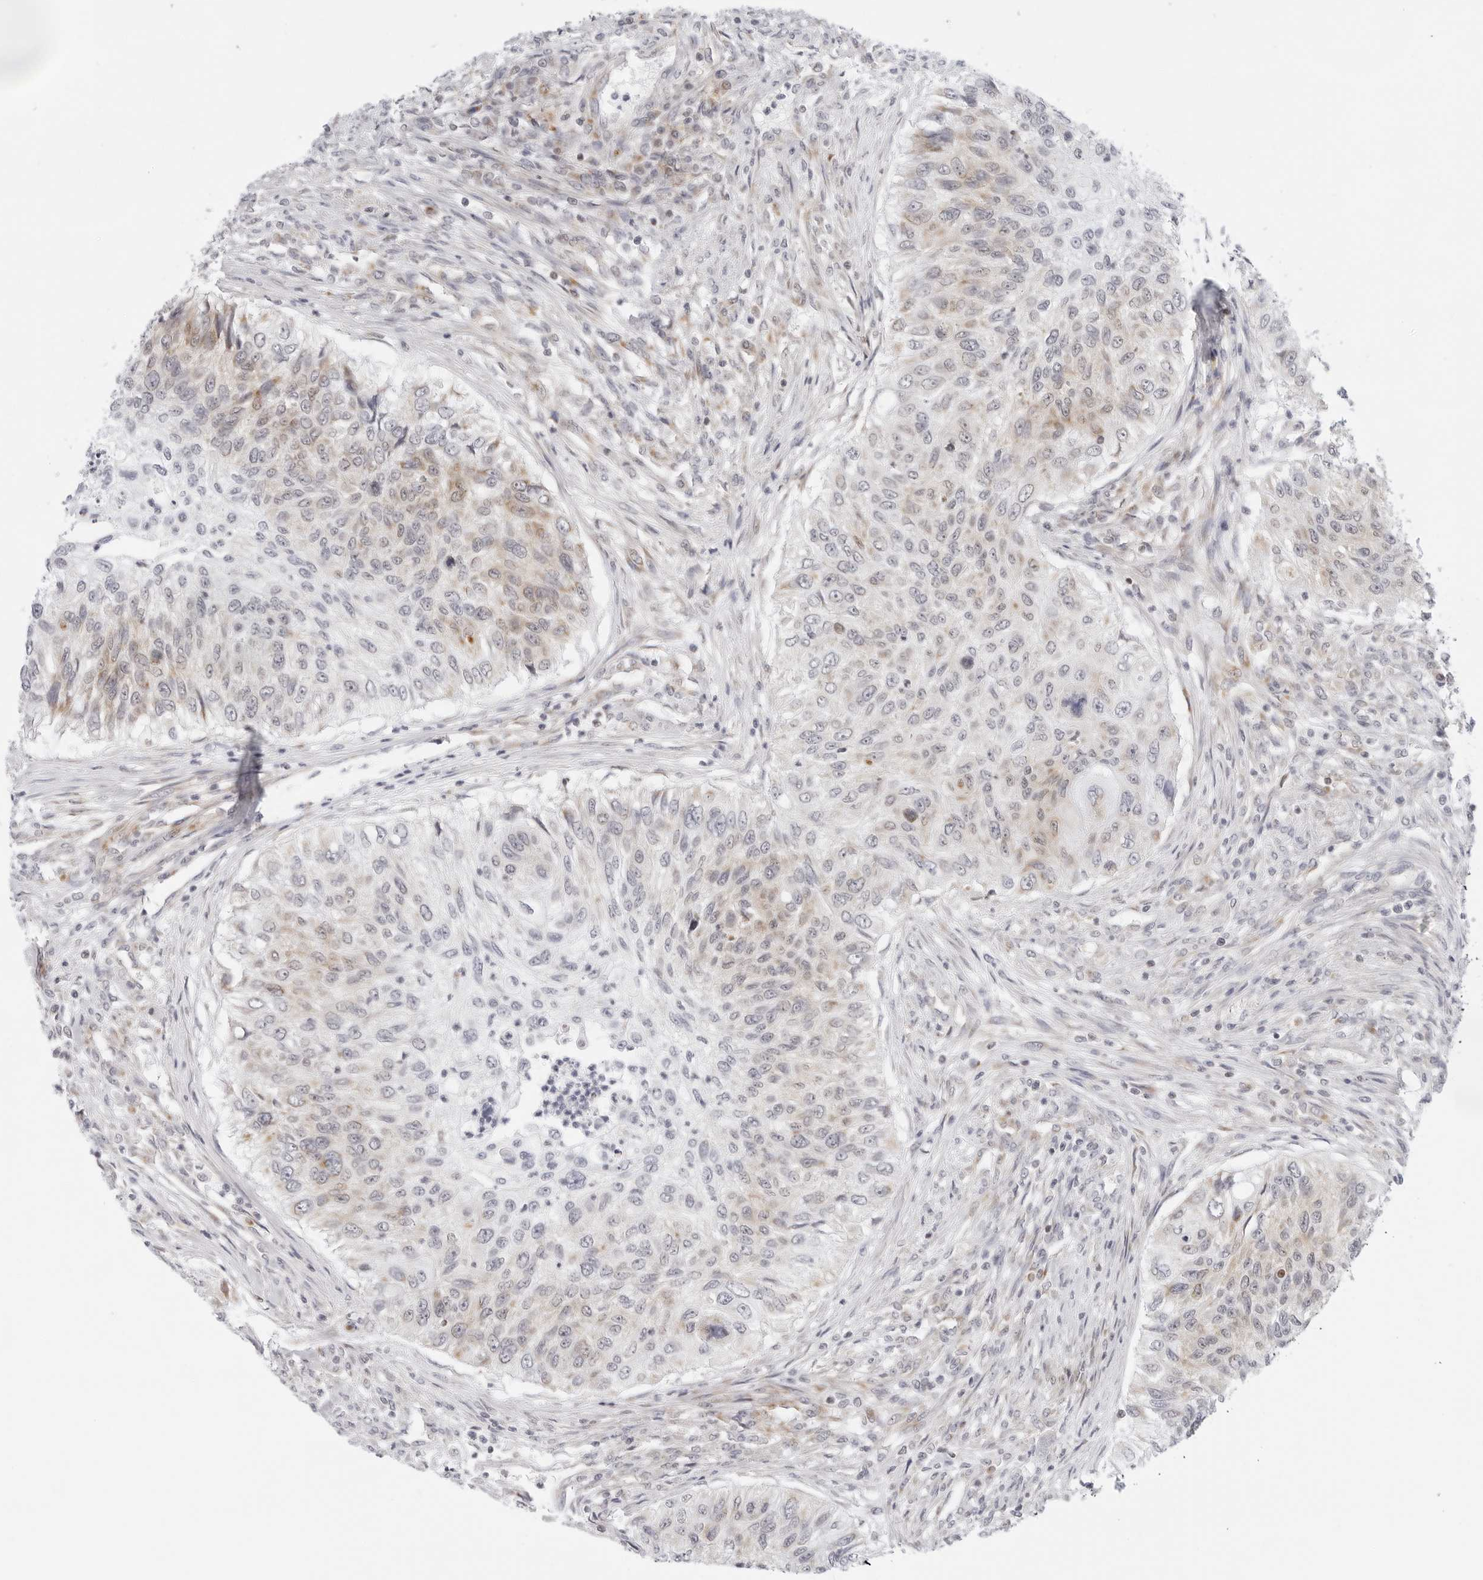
{"staining": {"intensity": "weak", "quantity": "25%-75%", "location": "cytoplasmic/membranous"}, "tissue": "urothelial cancer", "cell_type": "Tumor cells", "image_type": "cancer", "snomed": [{"axis": "morphology", "description": "Urothelial carcinoma, High grade"}, {"axis": "topography", "description": "Urinary bladder"}], "caption": "Urothelial cancer was stained to show a protein in brown. There is low levels of weak cytoplasmic/membranous expression in approximately 25%-75% of tumor cells.", "gene": "CIART", "patient": {"sex": "female", "age": 60}}